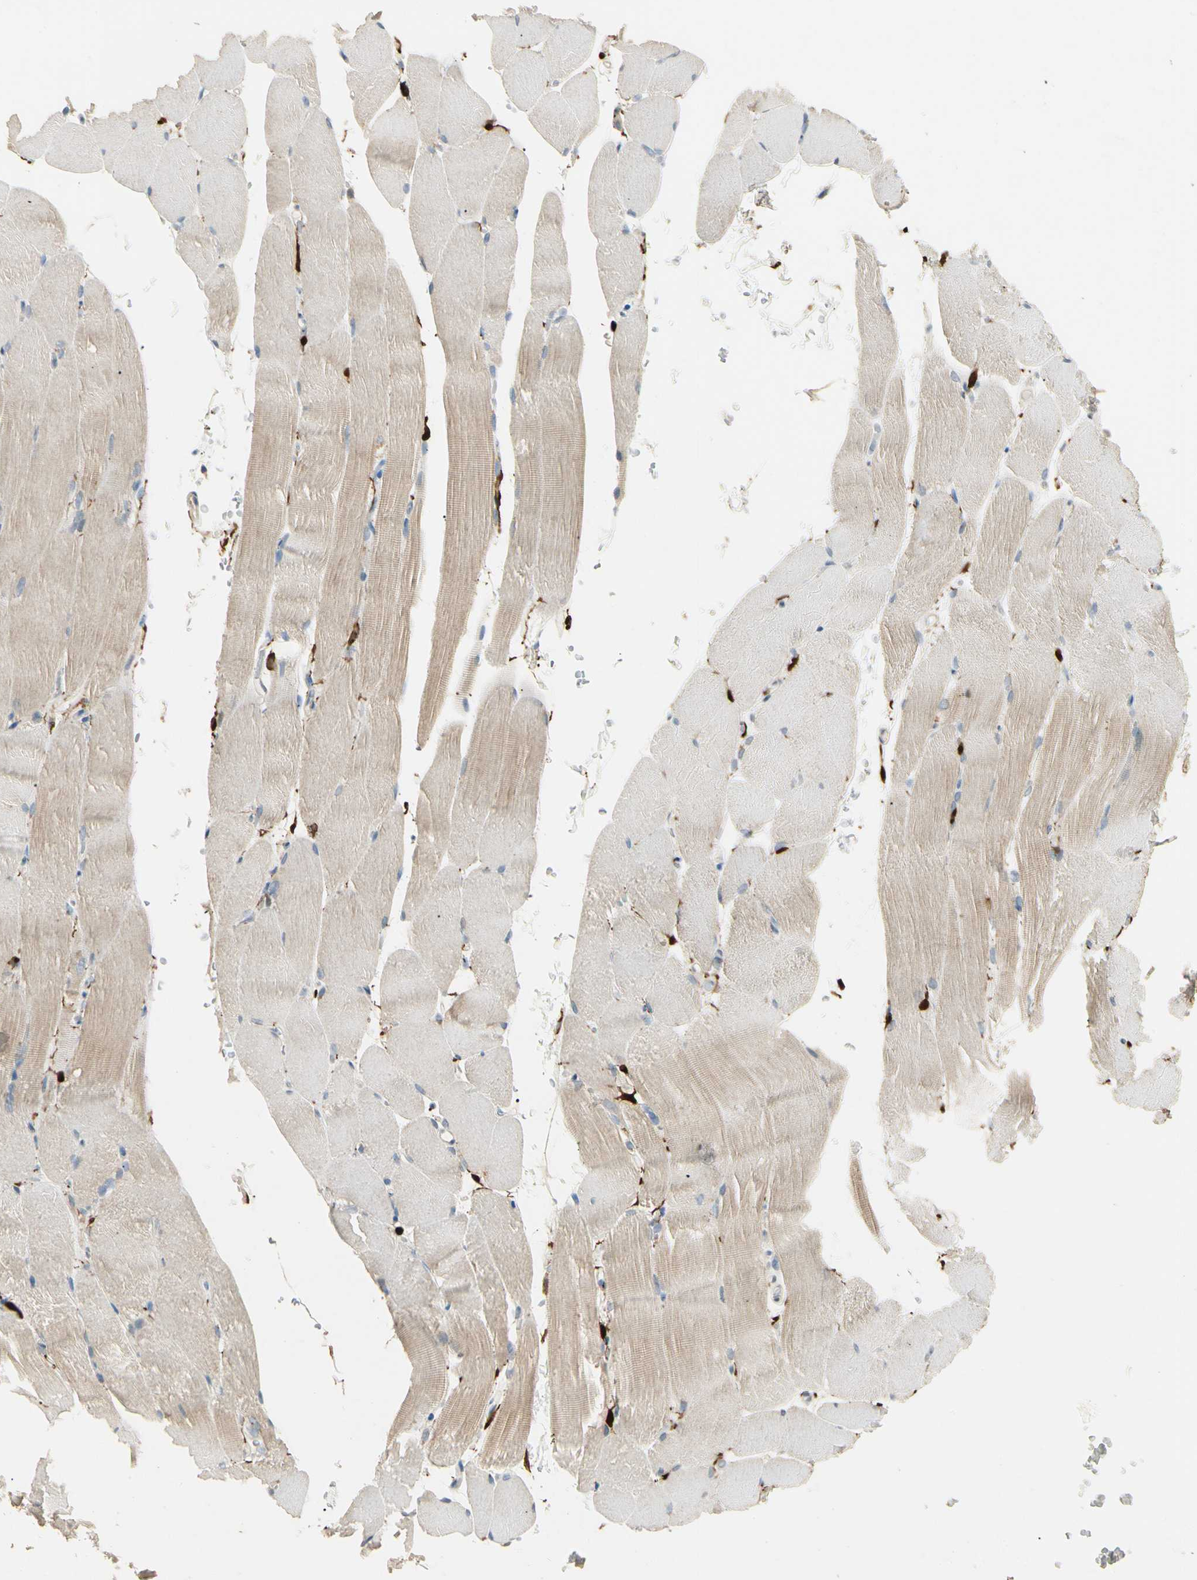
{"staining": {"intensity": "weak", "quantity": "25%-75%", "location": "cytoplasmic/membranous"}, "tissue": "skeletal muscle", "cell_type": "Myocytes", "image_type": "normal", "snomed": [{"axis": "morphology", "description": "Normal tissue, NOS"}, {"axis": "topography", "description": "Skeletal muscle"}, {"axis": "topography", "description": "Parathyroid gland"}], "caption": "A brown stain labels weak cytoplasmic/membranous staining of a protein in myocytes of benign skeletal muscle.", "gene": "GNE", "patient": {"sex": "female", "age": 37}}